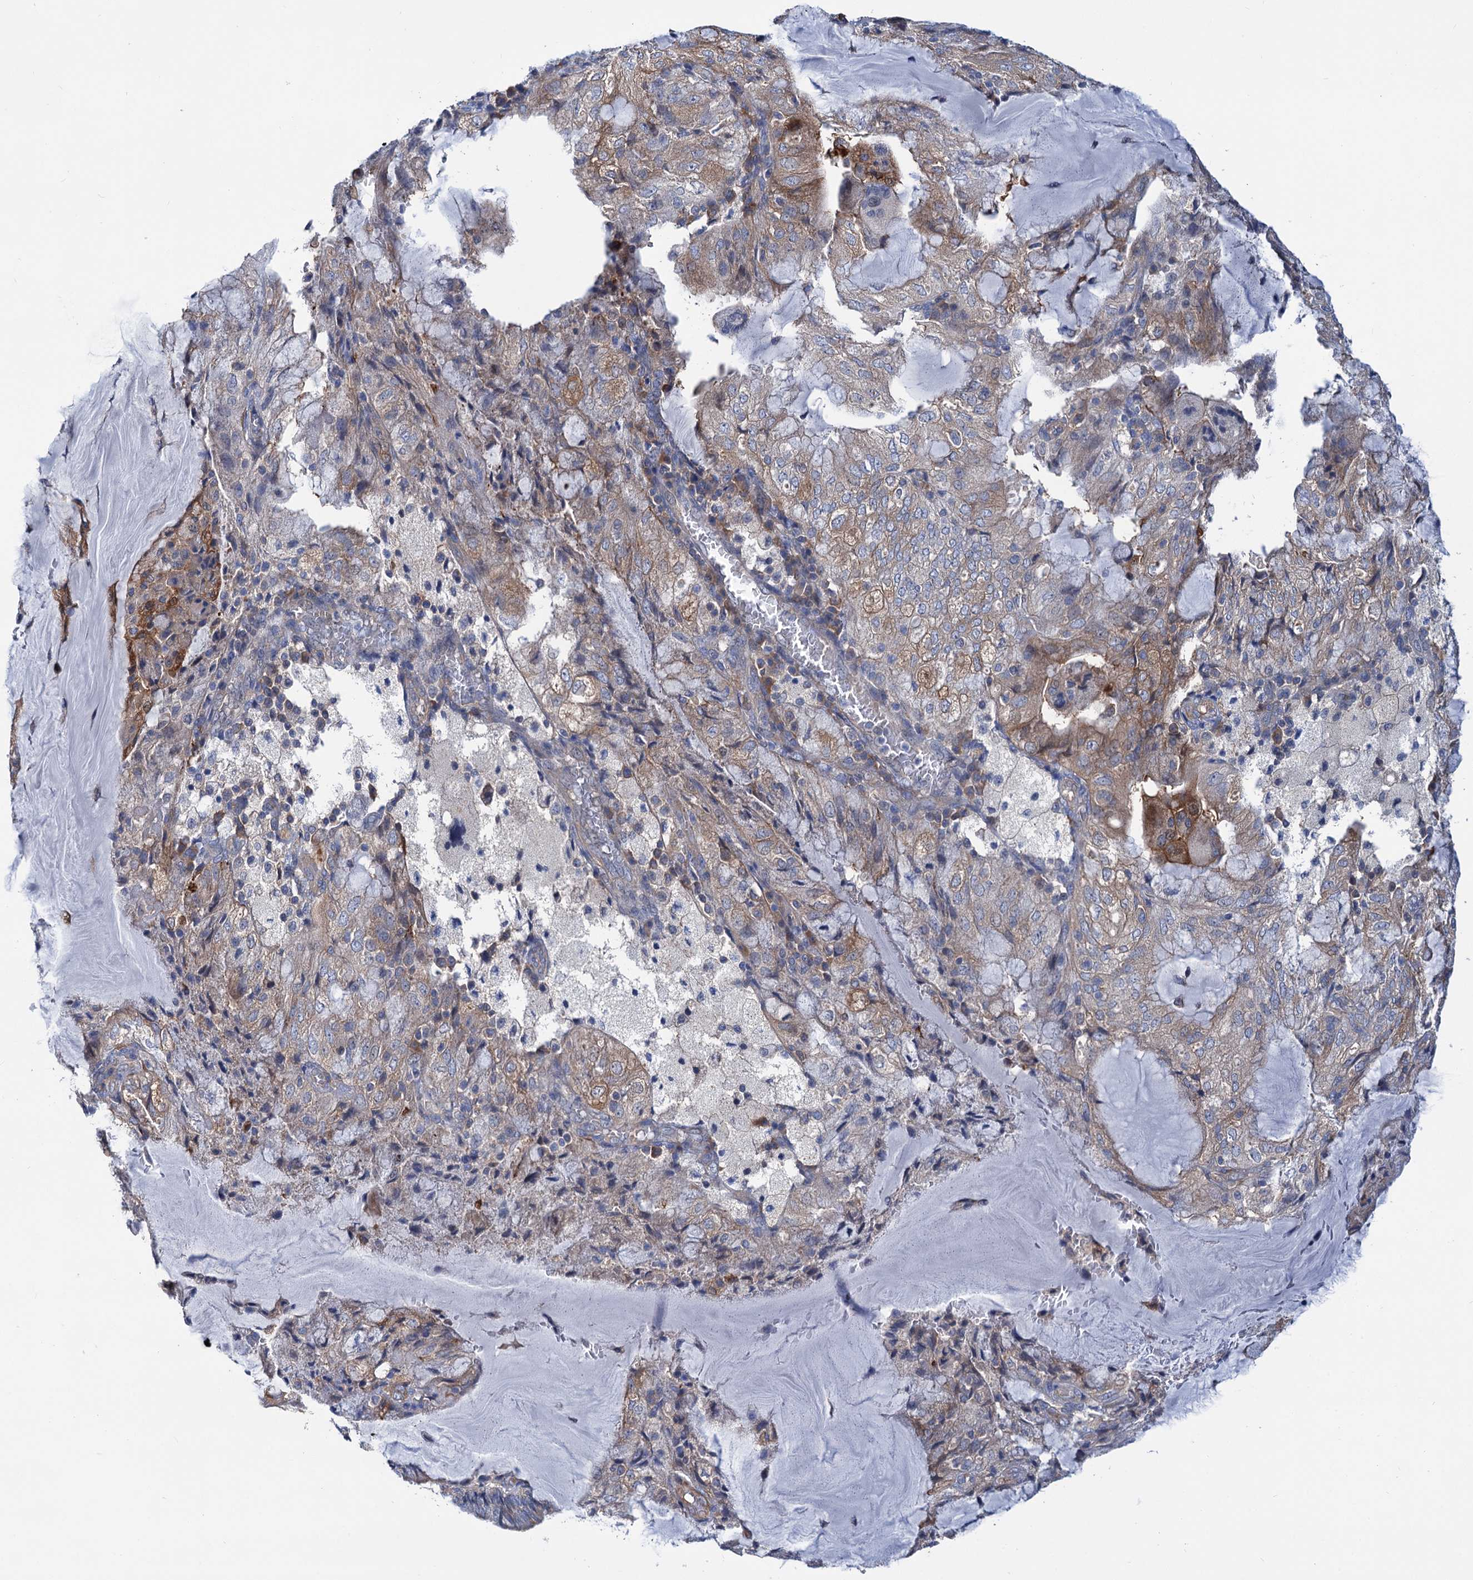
{"staining": {"intensity": "moderate", "quantity": "<25%", "location": "cytoplasmic/membranous"}, "tissue": "endometrial cancer", "cell_type": "Tumor cells", "image_type": "cancer", "snomed": [{"axis": "morphology", "description": "Adenocarcinoma, NOS"}, {"axis": "topography", "description": "Endometrium"}], "caption": "Protein staining shows moderate cytoplasmic/membranous staining in about <25% of tumor cells in endometrial cancer.", "gene": "TRIM55", "patient": {"sex": "female", "age": 81}}